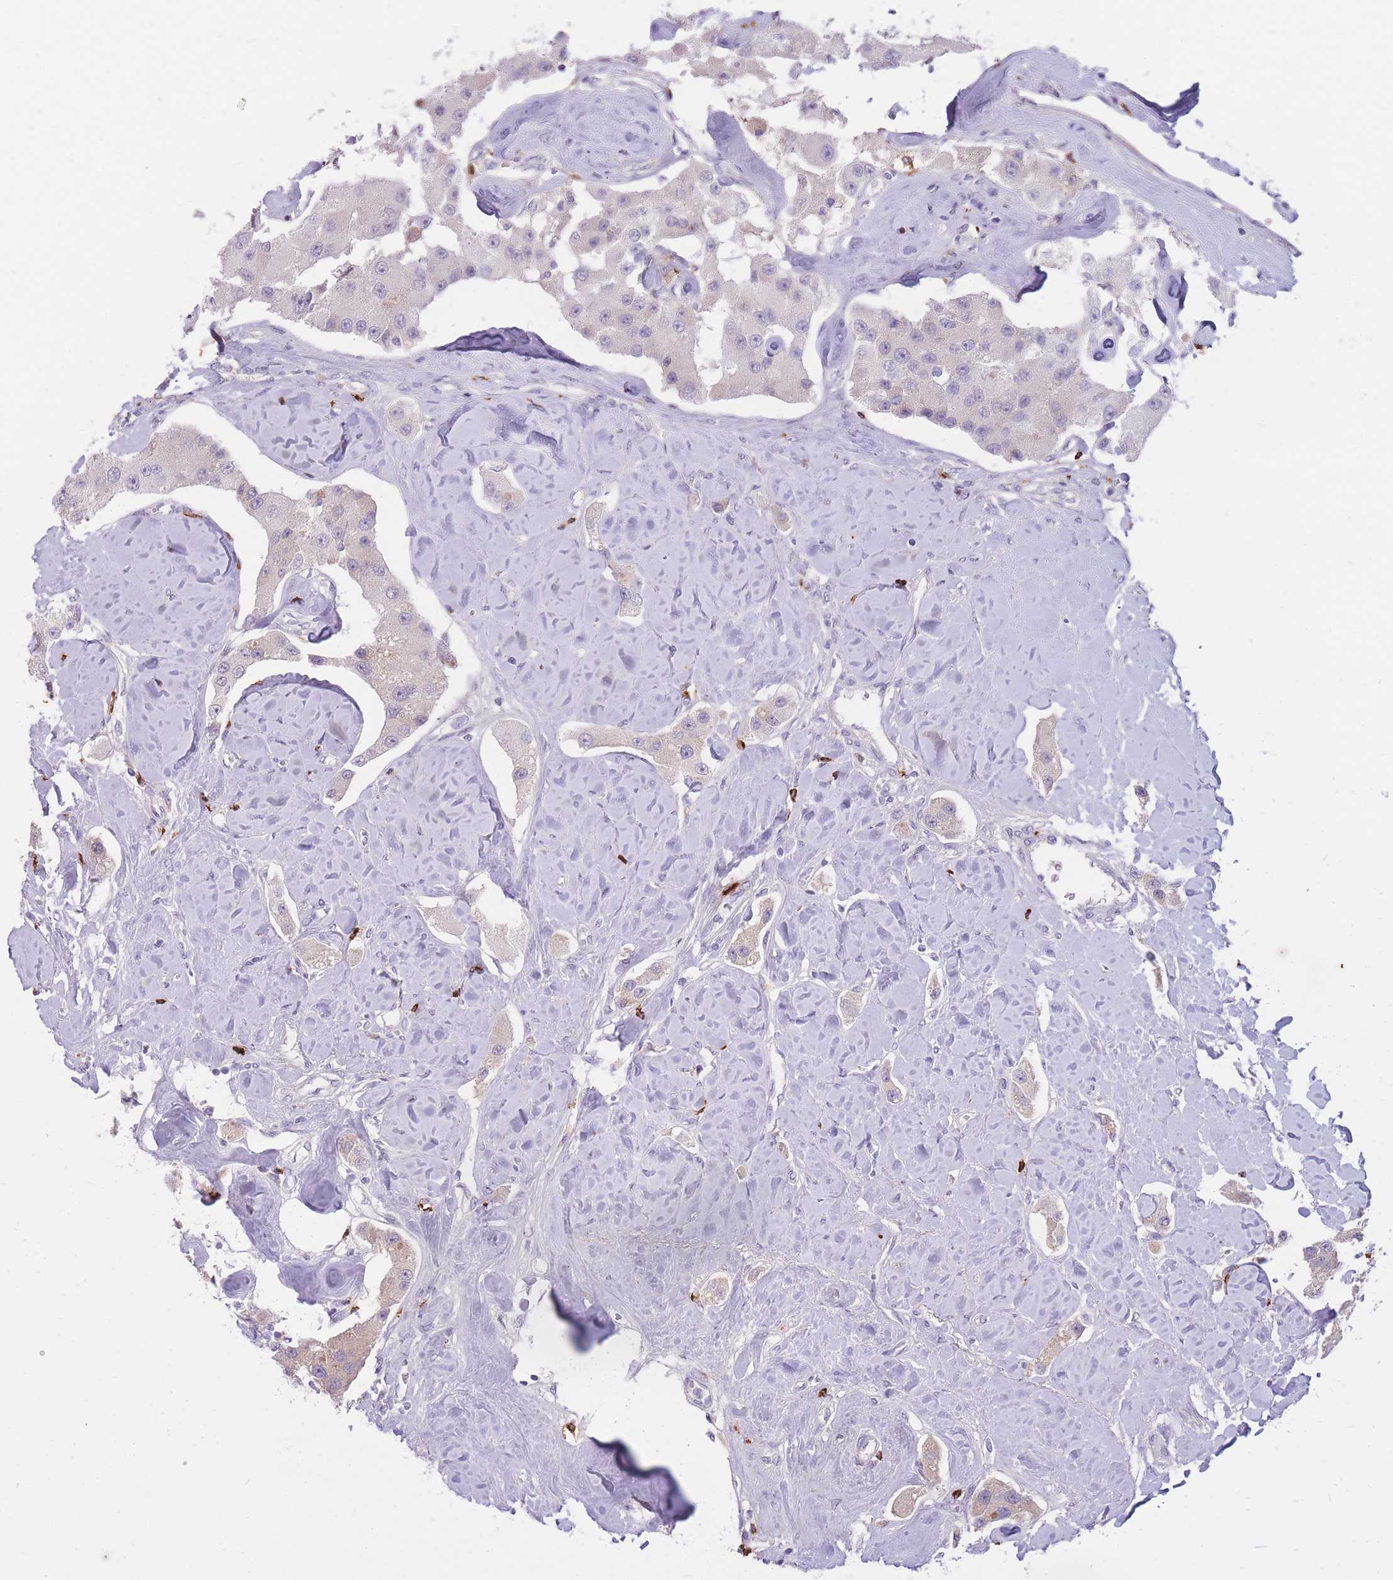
{"staining": {"intensity": "negative", "quantity": "none", "location": "none"}, "tissue": "carcinoid", "cell_type": "Tumor cells", "image_type": "cancer", "snomed": [{"axis": "morphology", "description": "Carcinoid, malignant, NOS"}, {"axis": "topography", "description": "Pancreas"}], "caption": "Immunohistochemistry photomicrograph of neoplastic tissue: human carcinoid stained with DAB (3,3'-diaminobenzidine) exhibits no significant protein staining in tumor cells.", "gene": "TPSD1", "patient": {"sex": "male", "age": 41}}